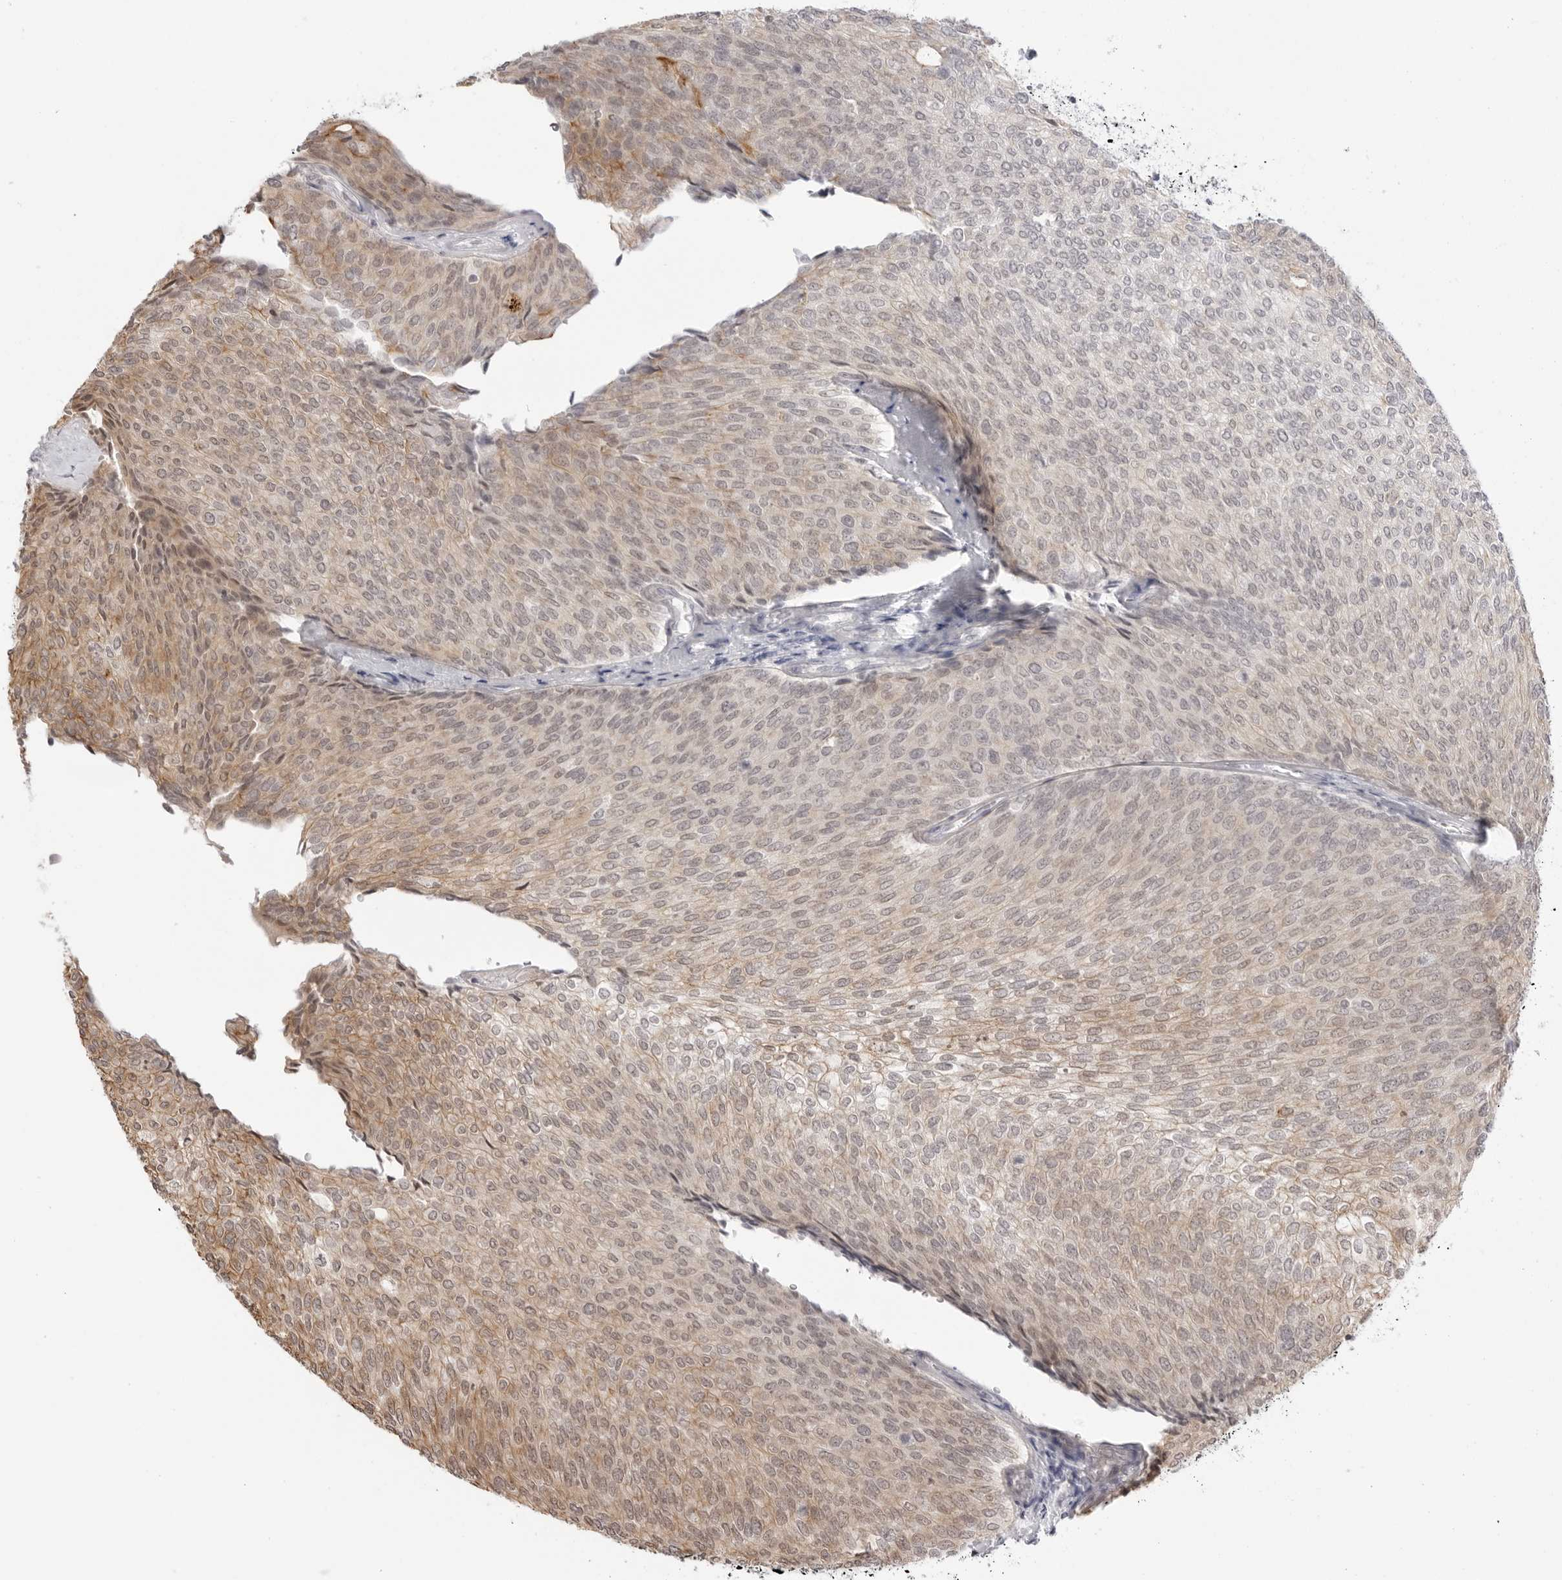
{"staining": {"intensity": "moderate", "quantity": "25%-75%", "location": "cytoplasmic/membranous"}, "tissue": "urothelial cancer", "cell_type": "Tumor cells", "image_type": "cancer", "snomed": [{"axis": "morphology", "description": "Urothelial carcinoma, Low grade"}, {"axis": "topography", "description": "Urinary bladder"}], "caption": "Protein analysis of urothelial cancer tissue shows moderate cytoplasmic/membranous positivity in about 25%-75% of tumor cells. The staining was performed using DAB to visualize the protein expression in brown, while the nuclei were stained in blue with hematoxylin (Magnification: 20x).", "gene": "TRAPPC3", "patient": {"sex": "female", "age": 79}}